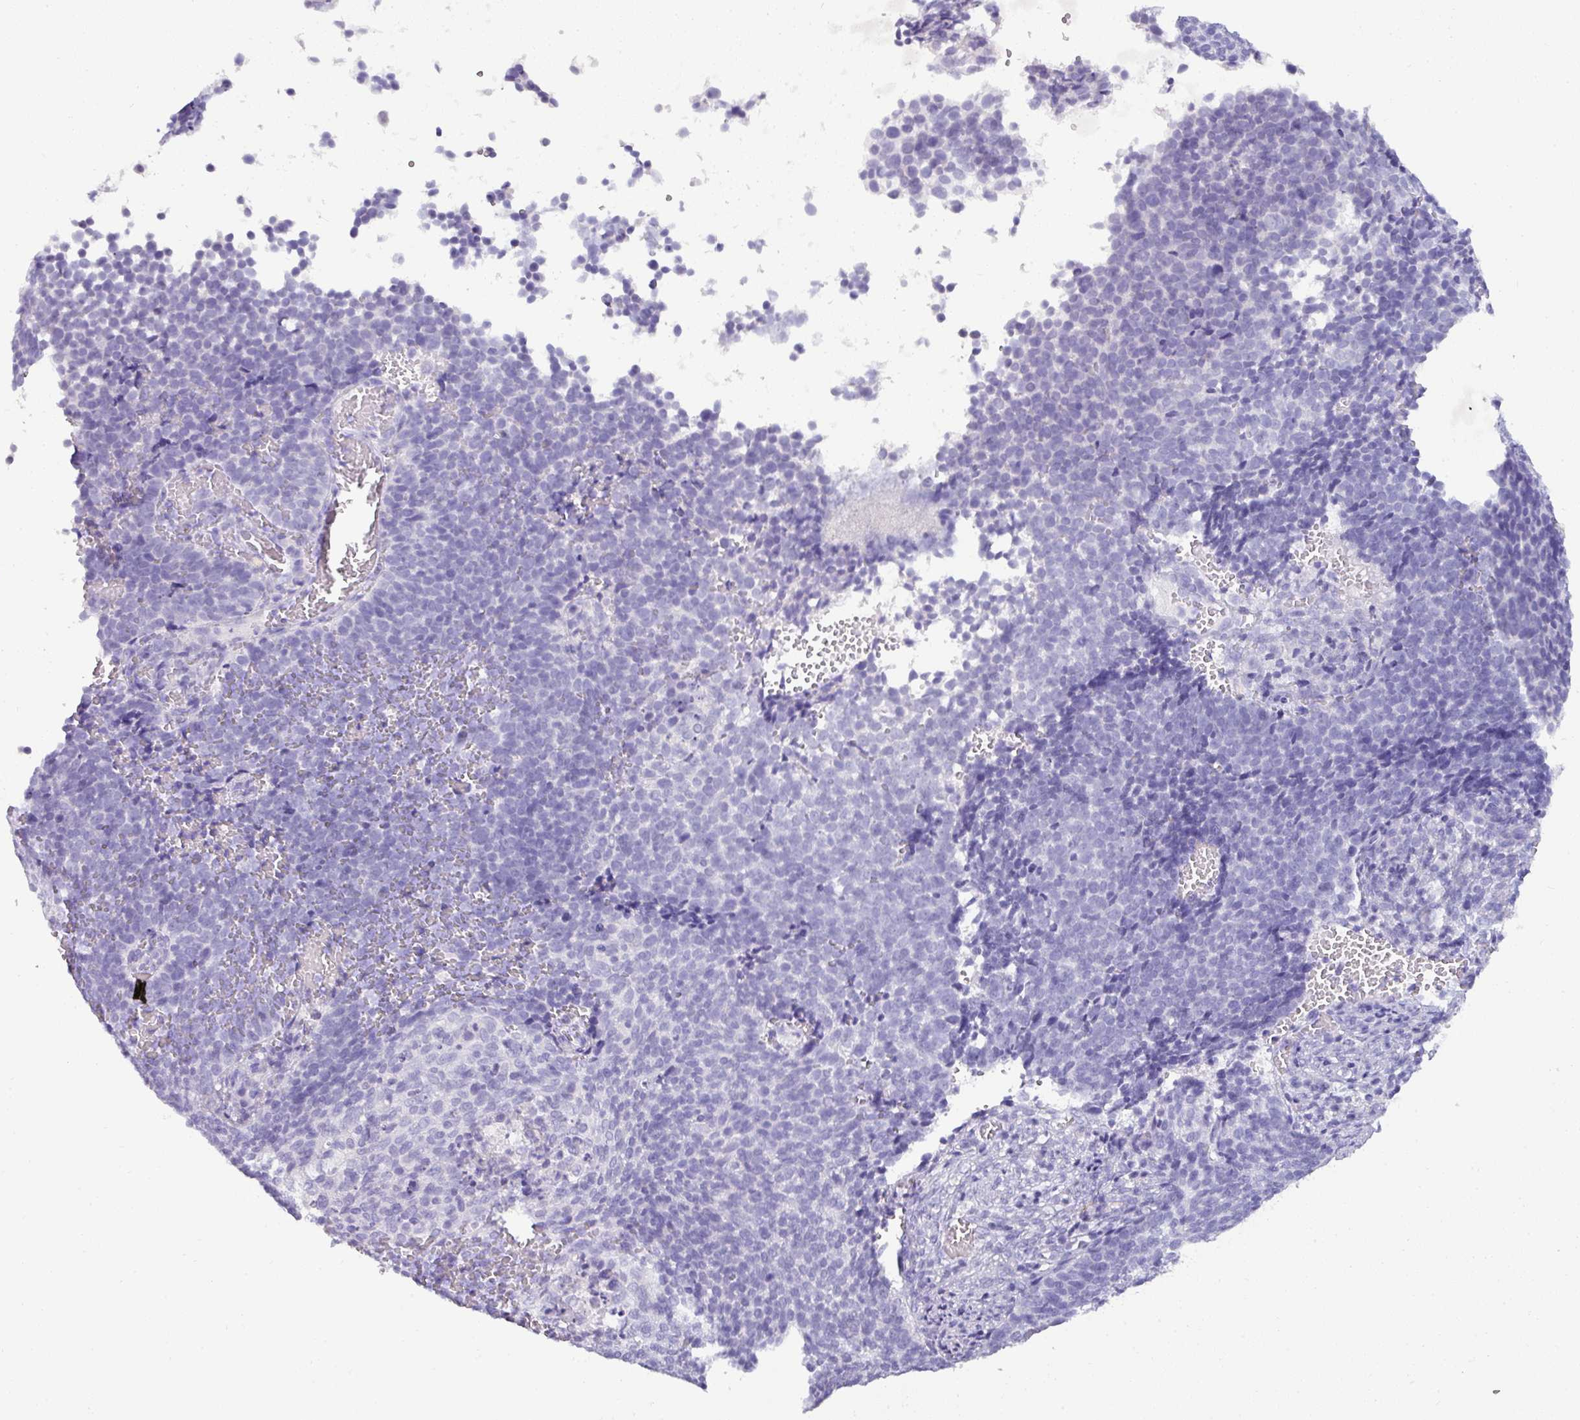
{"staining": {"intensity": "negative", "quantity": "none", "location": "none"}, "tissue": "cervical cancer", "cell_type": "Tumor cells", "image_type": "cancer", "snomed": [{"axis": "morphology", "description": "Normal tissue, NOS"}, {"axis": "morphology", "description": "Squamous cell carcinoma, NOS"}, {"axis": "topography", "description": "Cervix"}], "caption": "An immunohistochemistry image of squamous cell carcinoma (cervical) is shown. There is no staining in tumor cells of squamous cell carcinoma (cervical). Nuclei are stained in blue.", "gene": "NAPSA", "patient": {"sex": "female", "age": 39}}